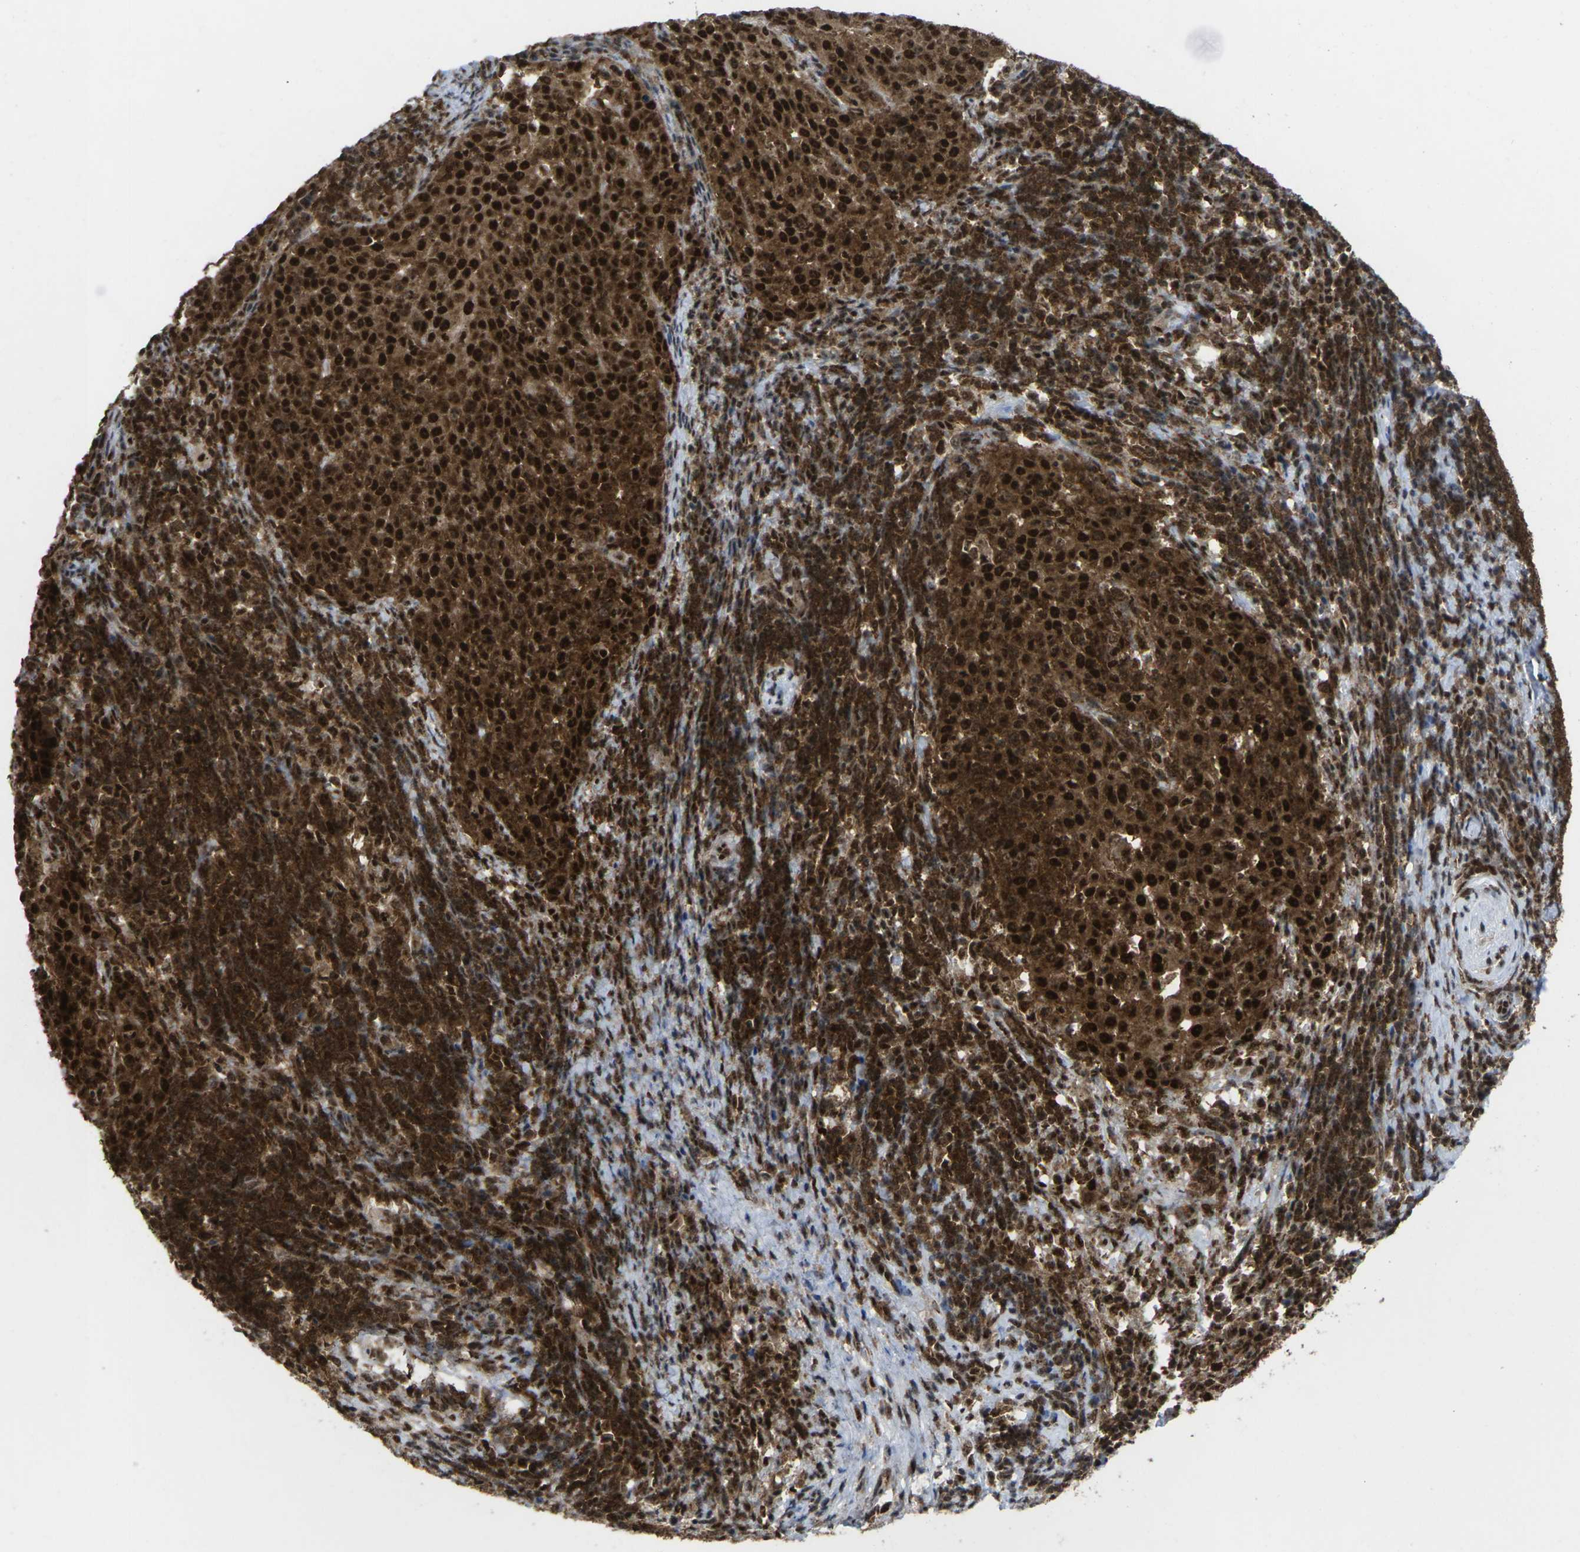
{"staining": {"intensity": "strong", "quantity": ">75%", "location": "cytoplasmic/membranous,nuclear"}, "tissue": "cervical cancer", "cell_type": "Tumor cells", "image_type": "cancer", "snomed": [{"axis": "morphology", "description": "Squamous cell carcinoma, NOS"}, {"axis": "topography", "description": "Cervix"}], "caption": "High-magnification brightfield microscopy of cervical cancer stained with DAB (3,3'-diaminobenzidine) (brown) and counterstained with hematoxylin (blue). tumor cells exhibit strong cytoplasmic/membranous and nuclear staining is identified in about>75% of cells.", "gene": "MAGOH", "patient": {"sex": "female", "age": 51}}